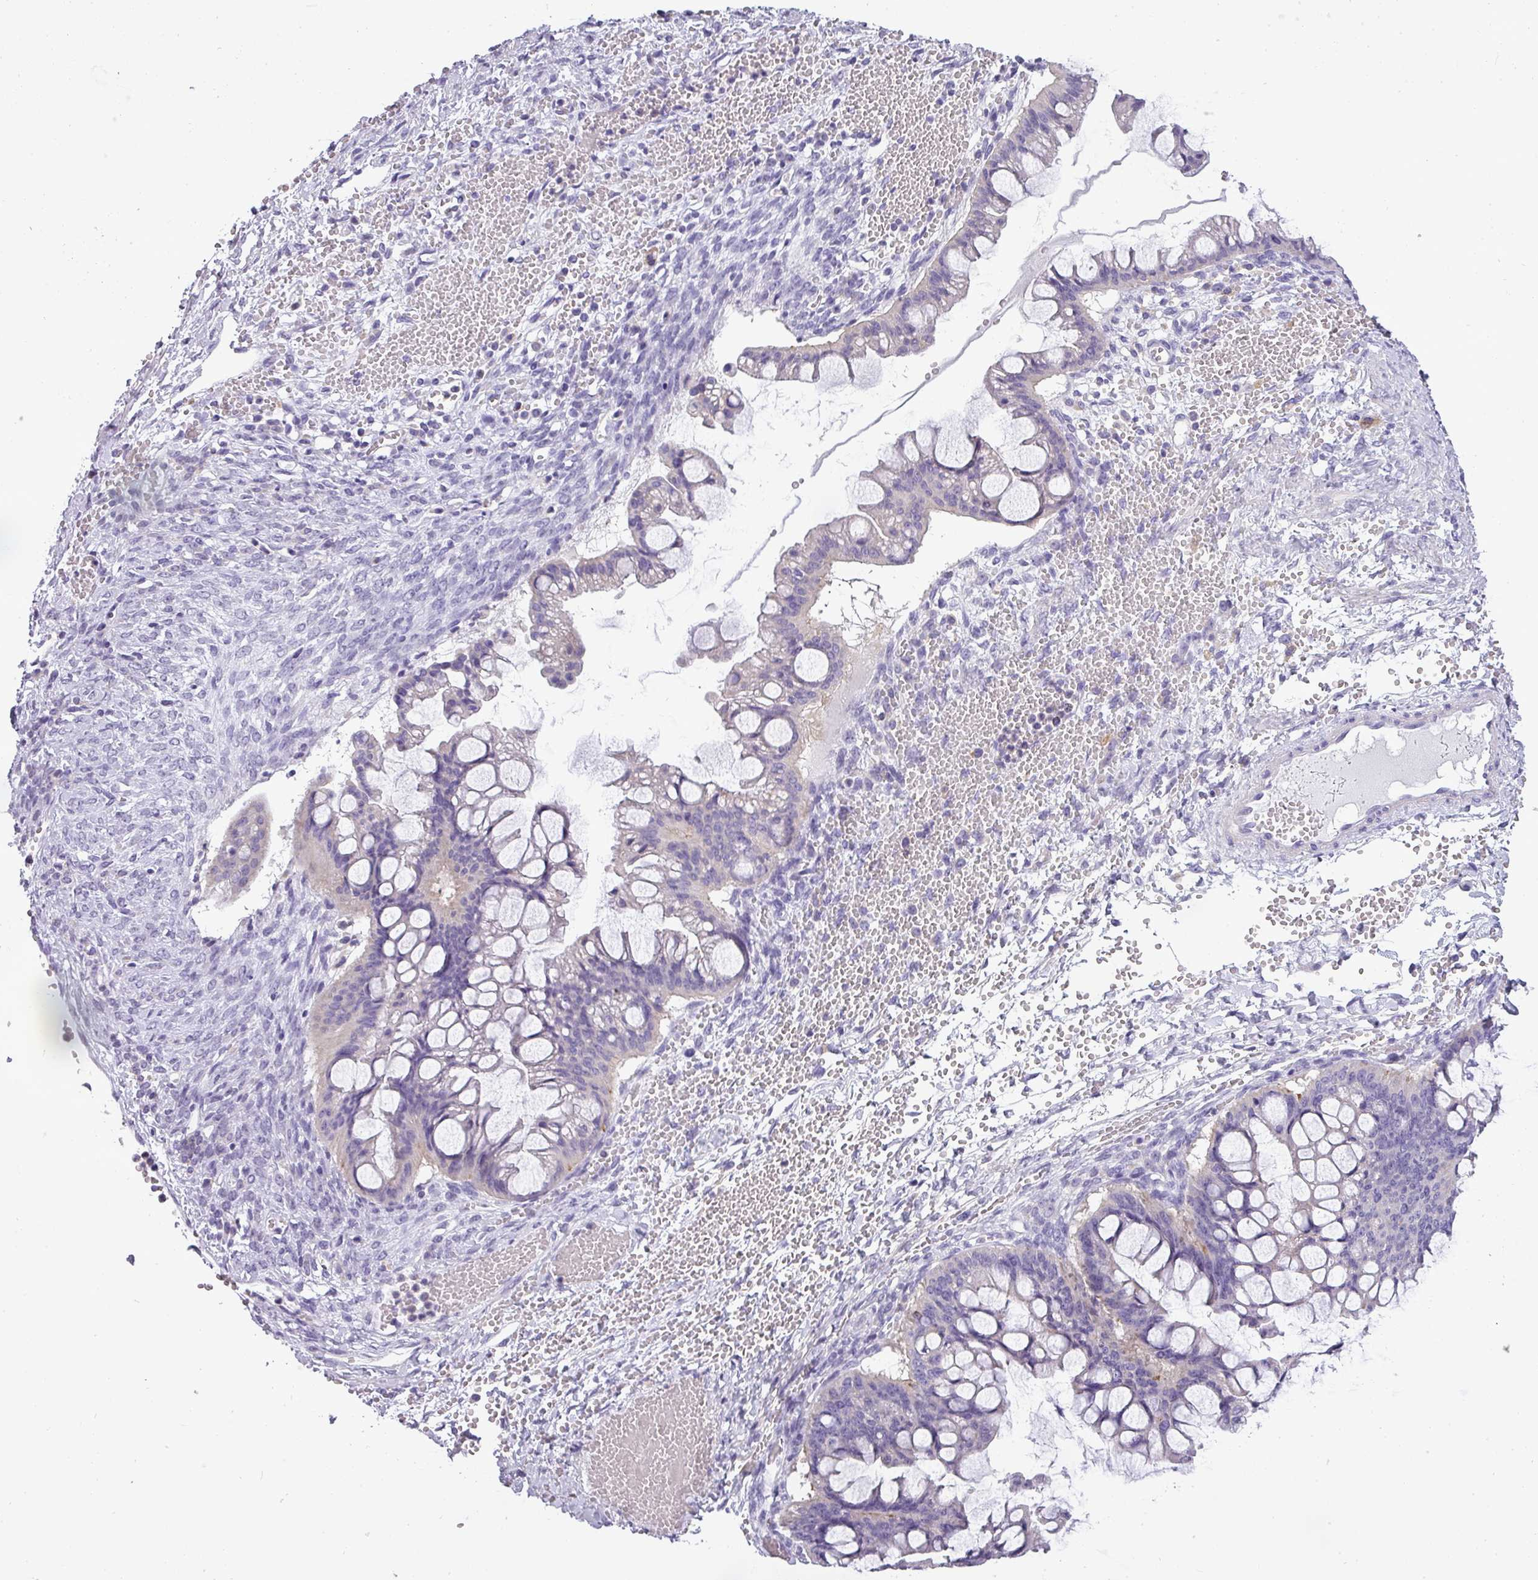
{"staining": {"intensity": "moderate", "quantity": "<25%", "location": "cytoplasmic/membranous"}, "tissue": "ovarian cancer", "cell_type": "Tumor cells", "image_type": "cancer", "snomed": [{"axis": "morphology", "description": "Cystadenocarcinoma, mucinous, NOS"}, {"axis": "topography", "description": "Ovary"}], "caption": "Human mucinous cystadenocarcinoma (ovarian) stained for a protein (brown) shows moderate cytoplasmic/membranous positive staining in about <25% of tumor cells.", "gene": "ATP6V1D", "patient": {"sex": "female", "age": 73}}